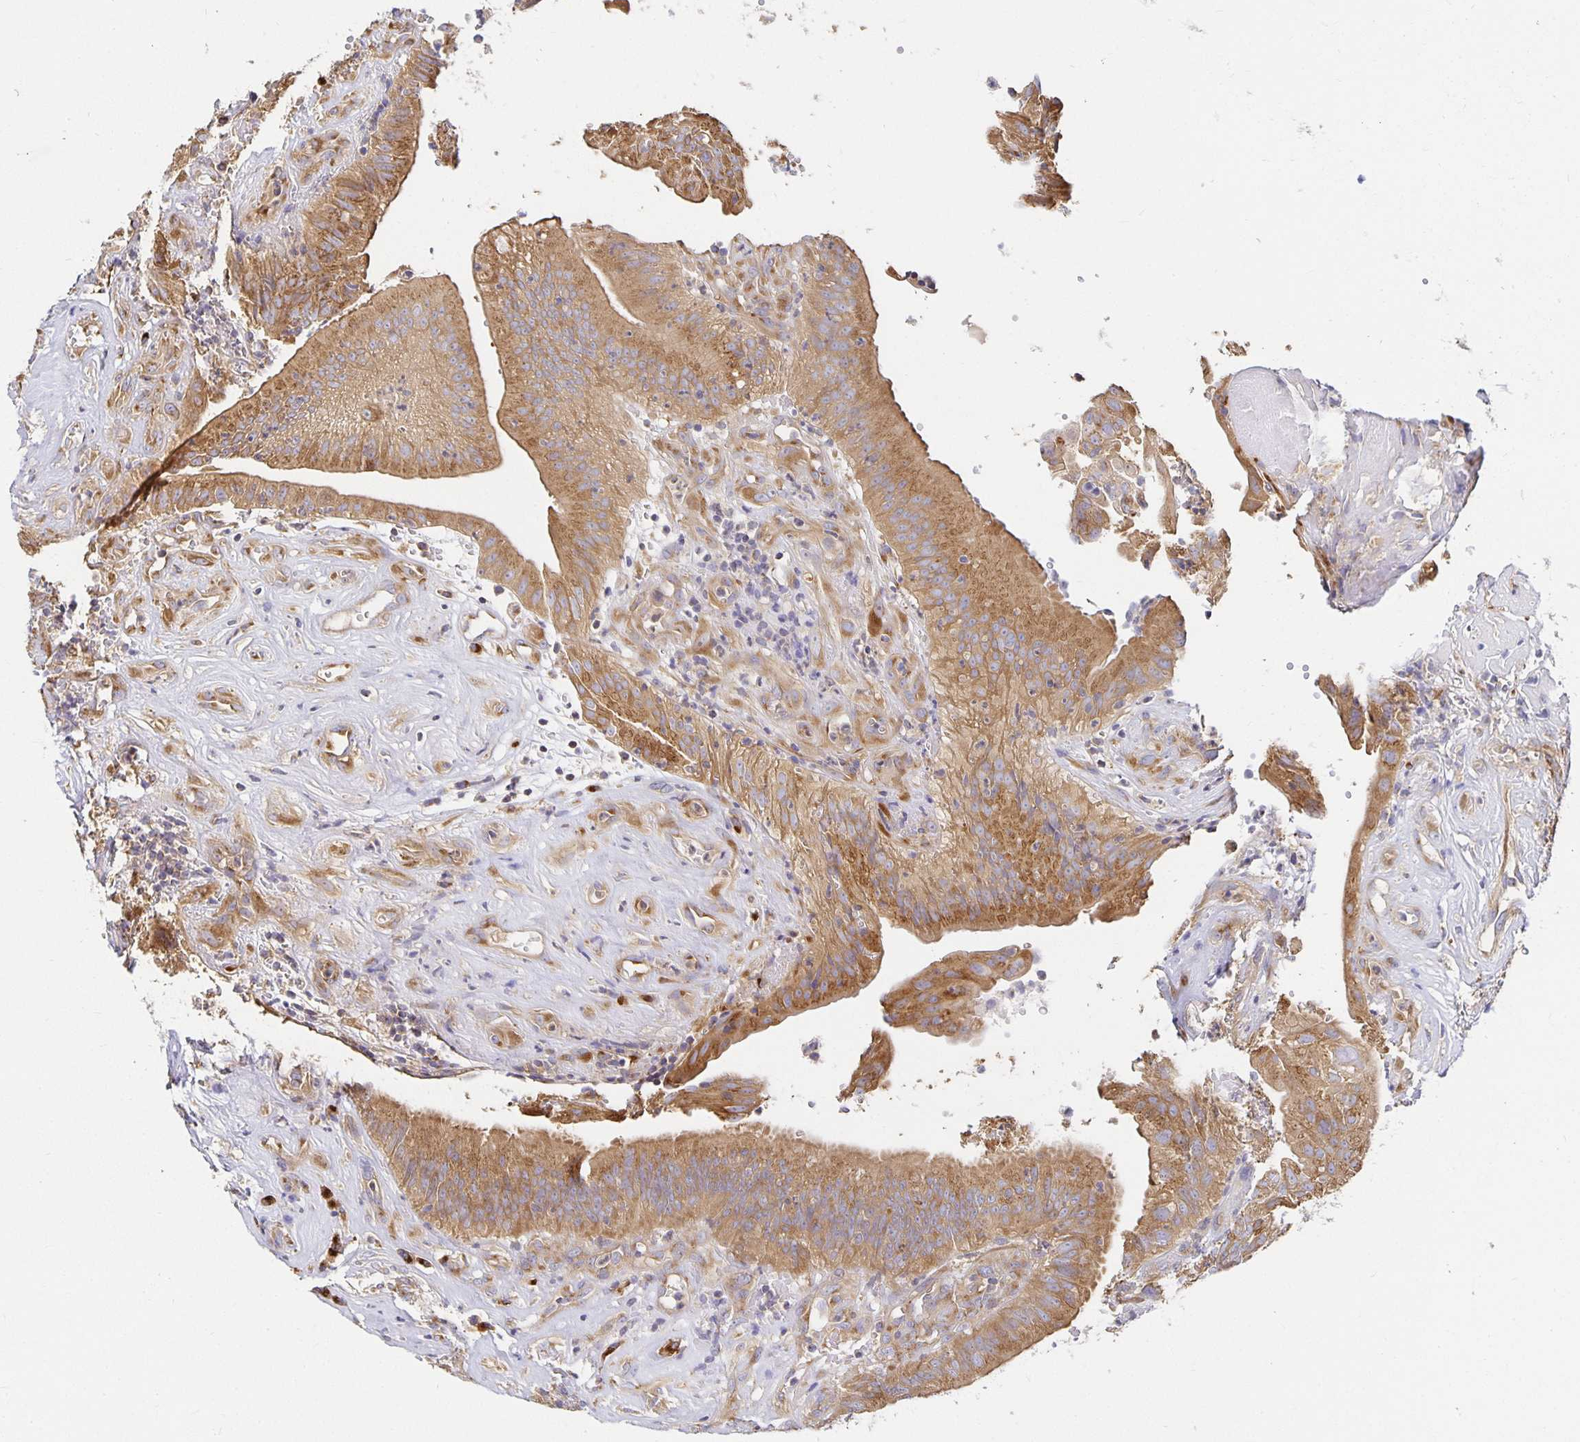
{"staining": {"intensity": "moderate", "quantity": ">75%", "location": "cytoplasmic/membranous"}, "tissue": "head and neck cancer", "cell_type": "Tumor cells", "image_type": "cancer", "snomed": [{"axis": "morphology", "description": "Adenocarcinoma, NOS"}, {"axis": "topography", "description": "Head-Neck"}], "caption": "A brown stain highlights moderate cytoplasmic/membranous staining of a protein in adenocarcinoma (head and neck) tumor cells.", "gene": "USO1", "patient": {"sex": "male", "age": 44}}